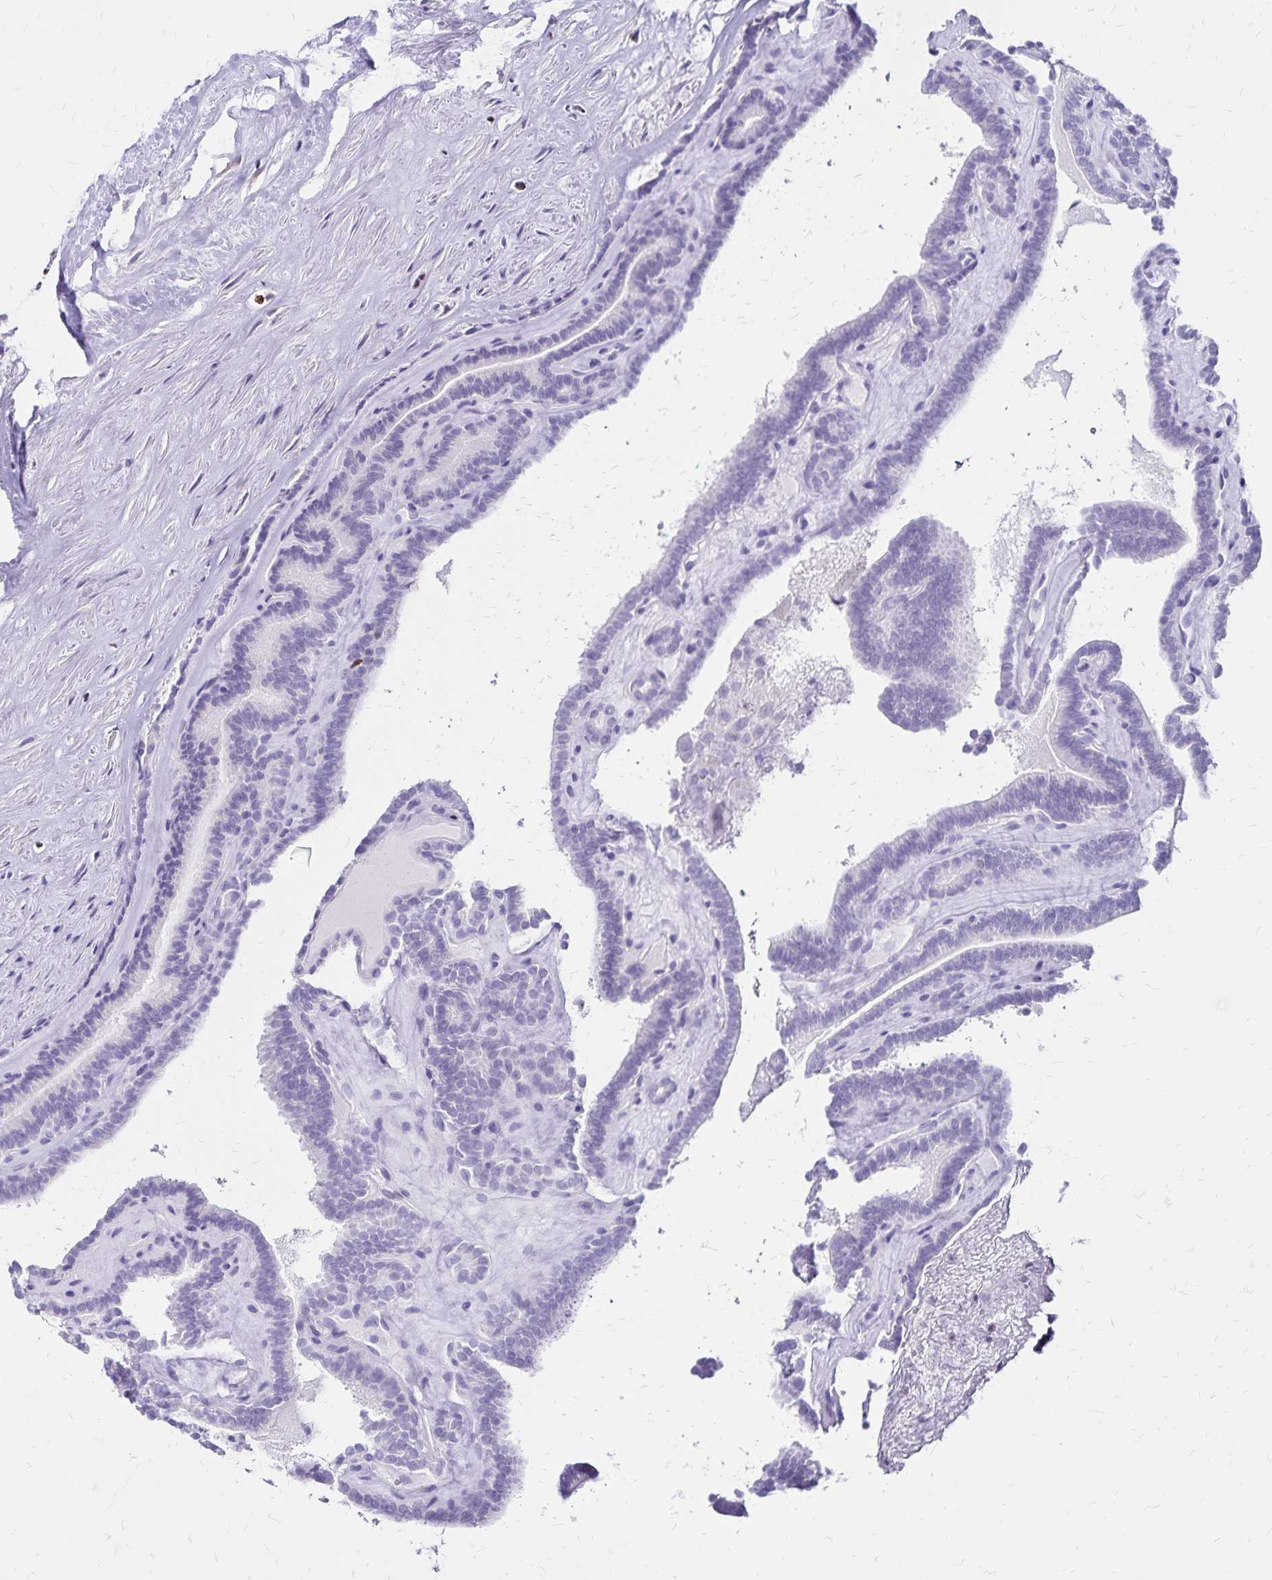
{"staining": {"intensity": "negative", "quantity": "none", "location": "none"}, "tissue": "thyroid cancer", "cell_type": "Tumor cells", "image_type": "cancer", "snomed": [{"axis": "morphology", "description": "Papillary adenocarcinoma, NOS"}, {"axis": "topography", "description": "Thyroid gland"}], "caption": "DAB immunohistochemical staining of thyroid cancer exhibits no significant expression in tumor cells.", "gene": "IKZF1", "patient": {"sex": "female", "age": 21}}